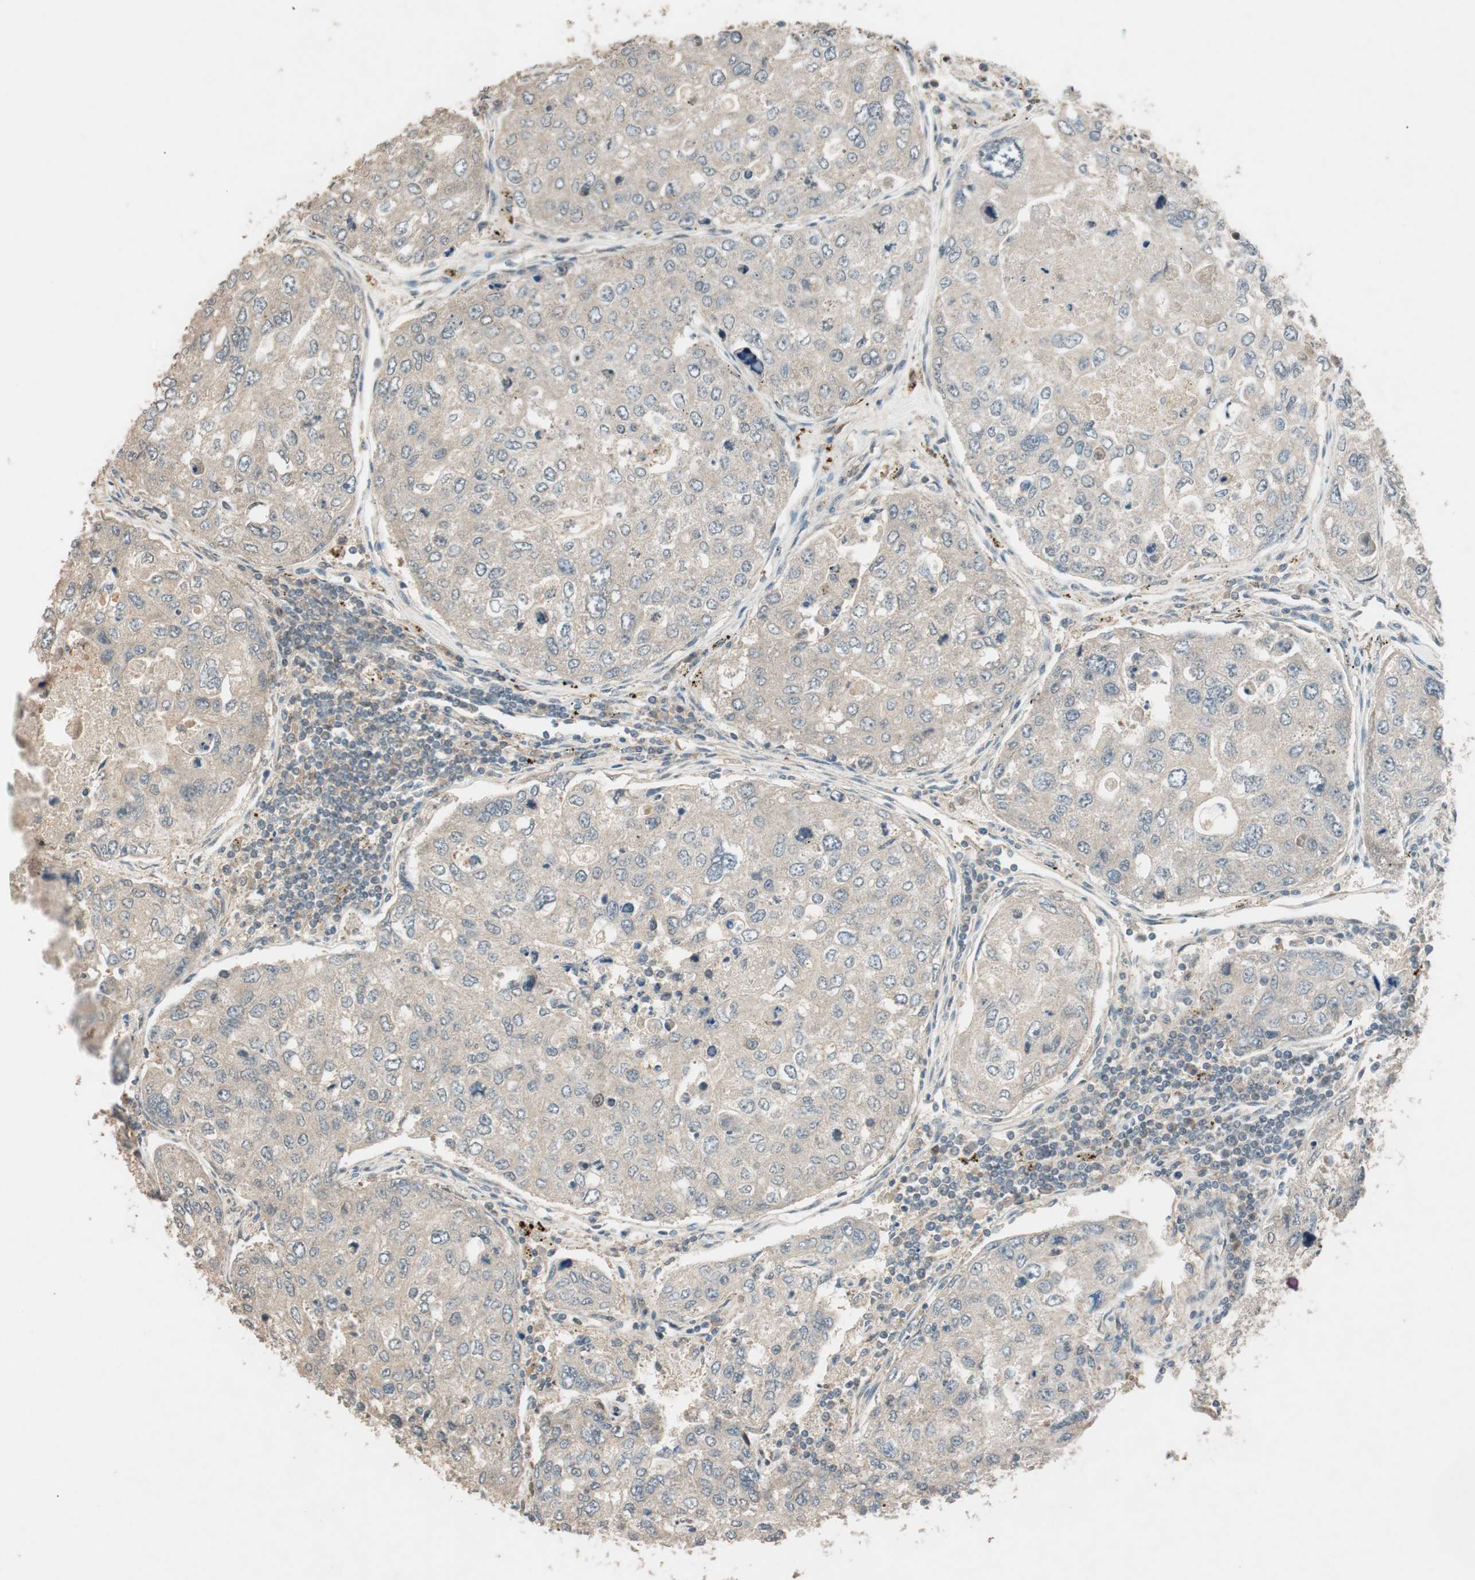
{"staining": {"intensity": "weak", "quantity": ">75%", "location": "cytoplasmic/membranous"}, "tissue": "urothelial cancer", "cell_type": "Tumor cells", "image_type": "cancer", "snomed": [{"axis": "morphology", "description": "Urothelial carcinoma, High grade"}, {"axis": "topography", "description": "Lymph node"}, {"axis": "topography", "description": "Urinary bladder"}], "caption": "Immunohistochemical staining of human urothelial cancer exhibits weak cytoplasmic/membranous protein expression in about >75% of tumor cells. (IHC, brightfield microscopy, high magnification).", "gene": "GLB1", "patient": {"sex": "male", "age": 51}}